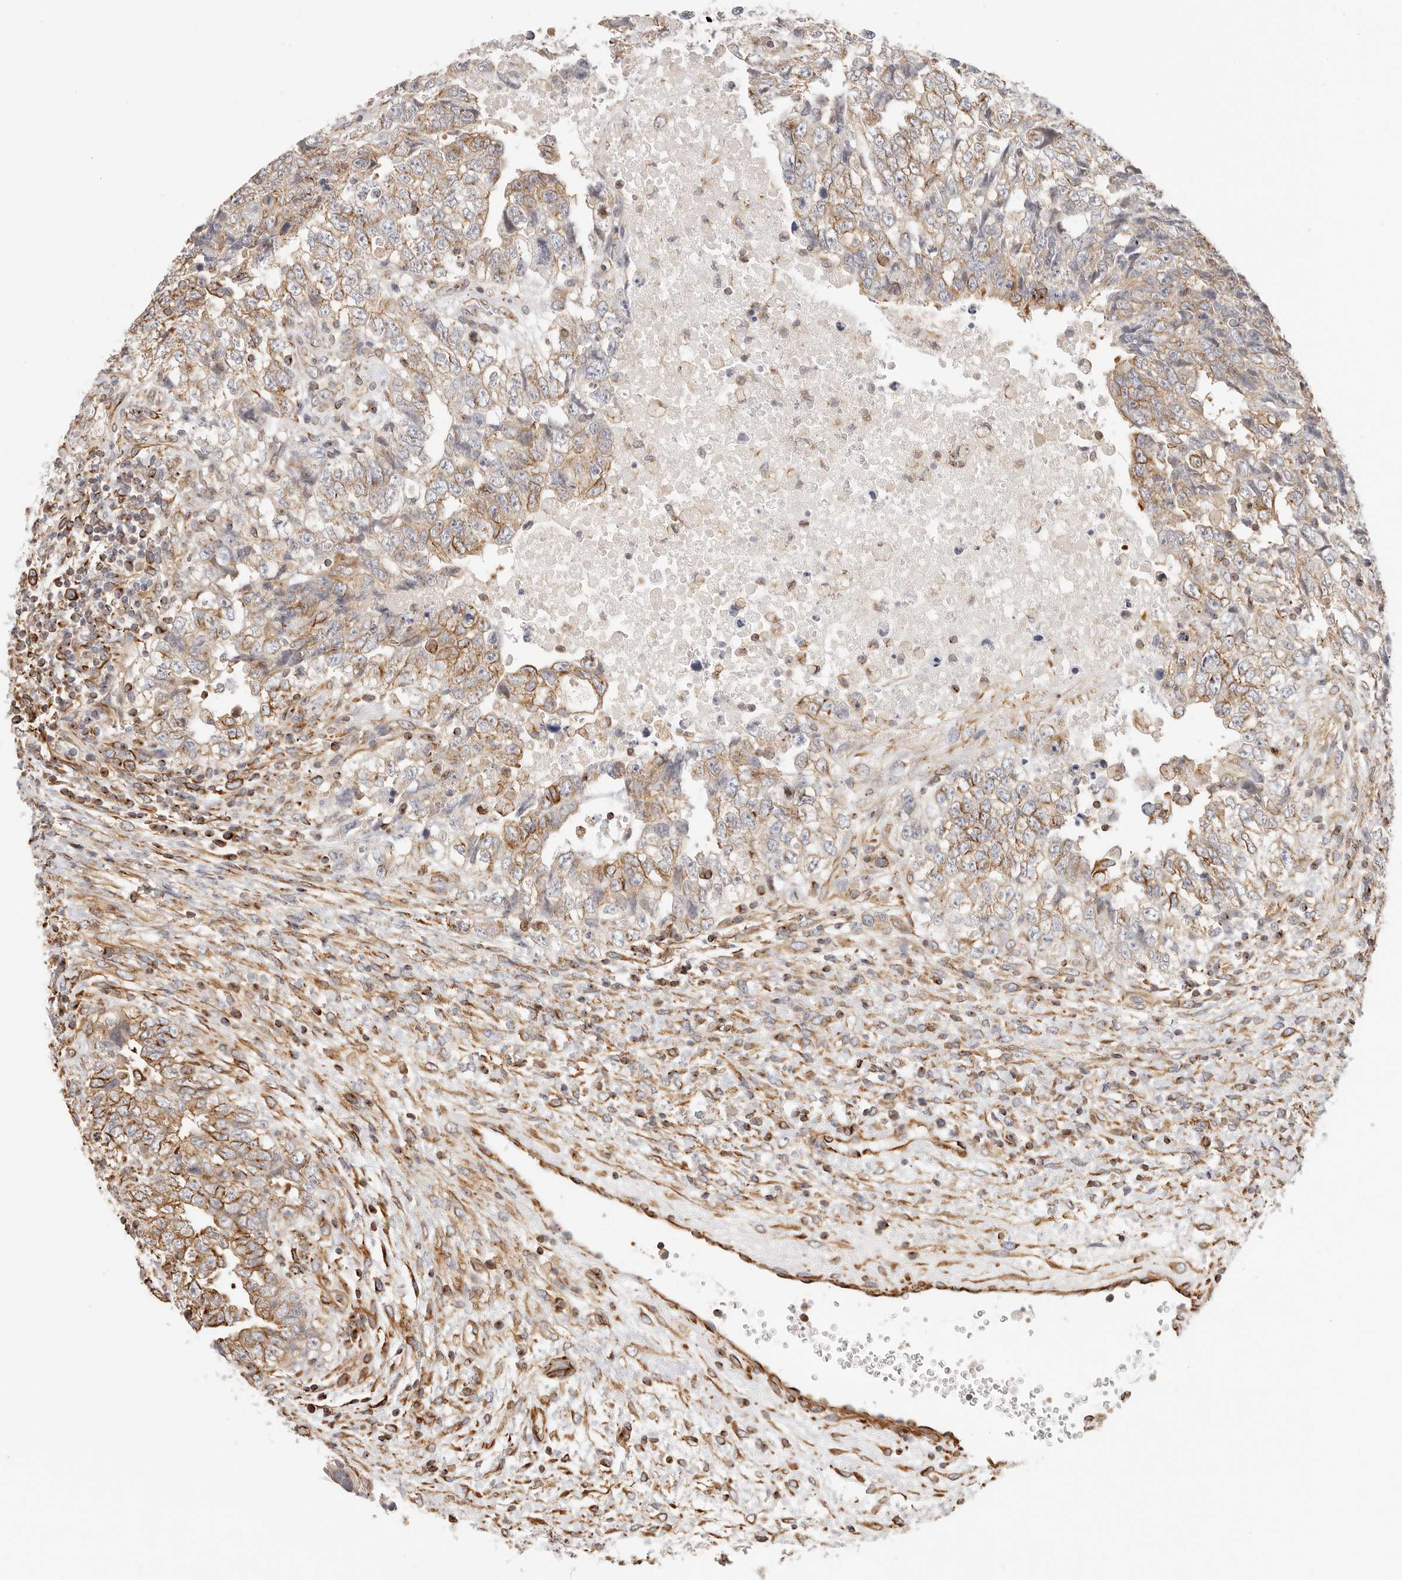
{"staining": {"intensity": "moderate", "quantity": "25%-75%", "location": "cytoplasmic/membranous"}, "tissue": "testis cancer", "cell_type": "Tumor cells", "image_type": "cancer", "snomed": [{"axis": "morphology", "description": "Carcinoma, Embryonal, NOS"}, {"axis": "topography", "description": "Testis"}], "caption": "Immunohistochemistry (DAB (3,3'-diaminobenzidine)) staining of embryonal carcinoma (testis) demonstrates moderate cytoplasmic/membranous protein staining in about 25%-75% of tumor cells.", "gene": "DTNBP1", "patient": {"sex": "male", "age": 37}}